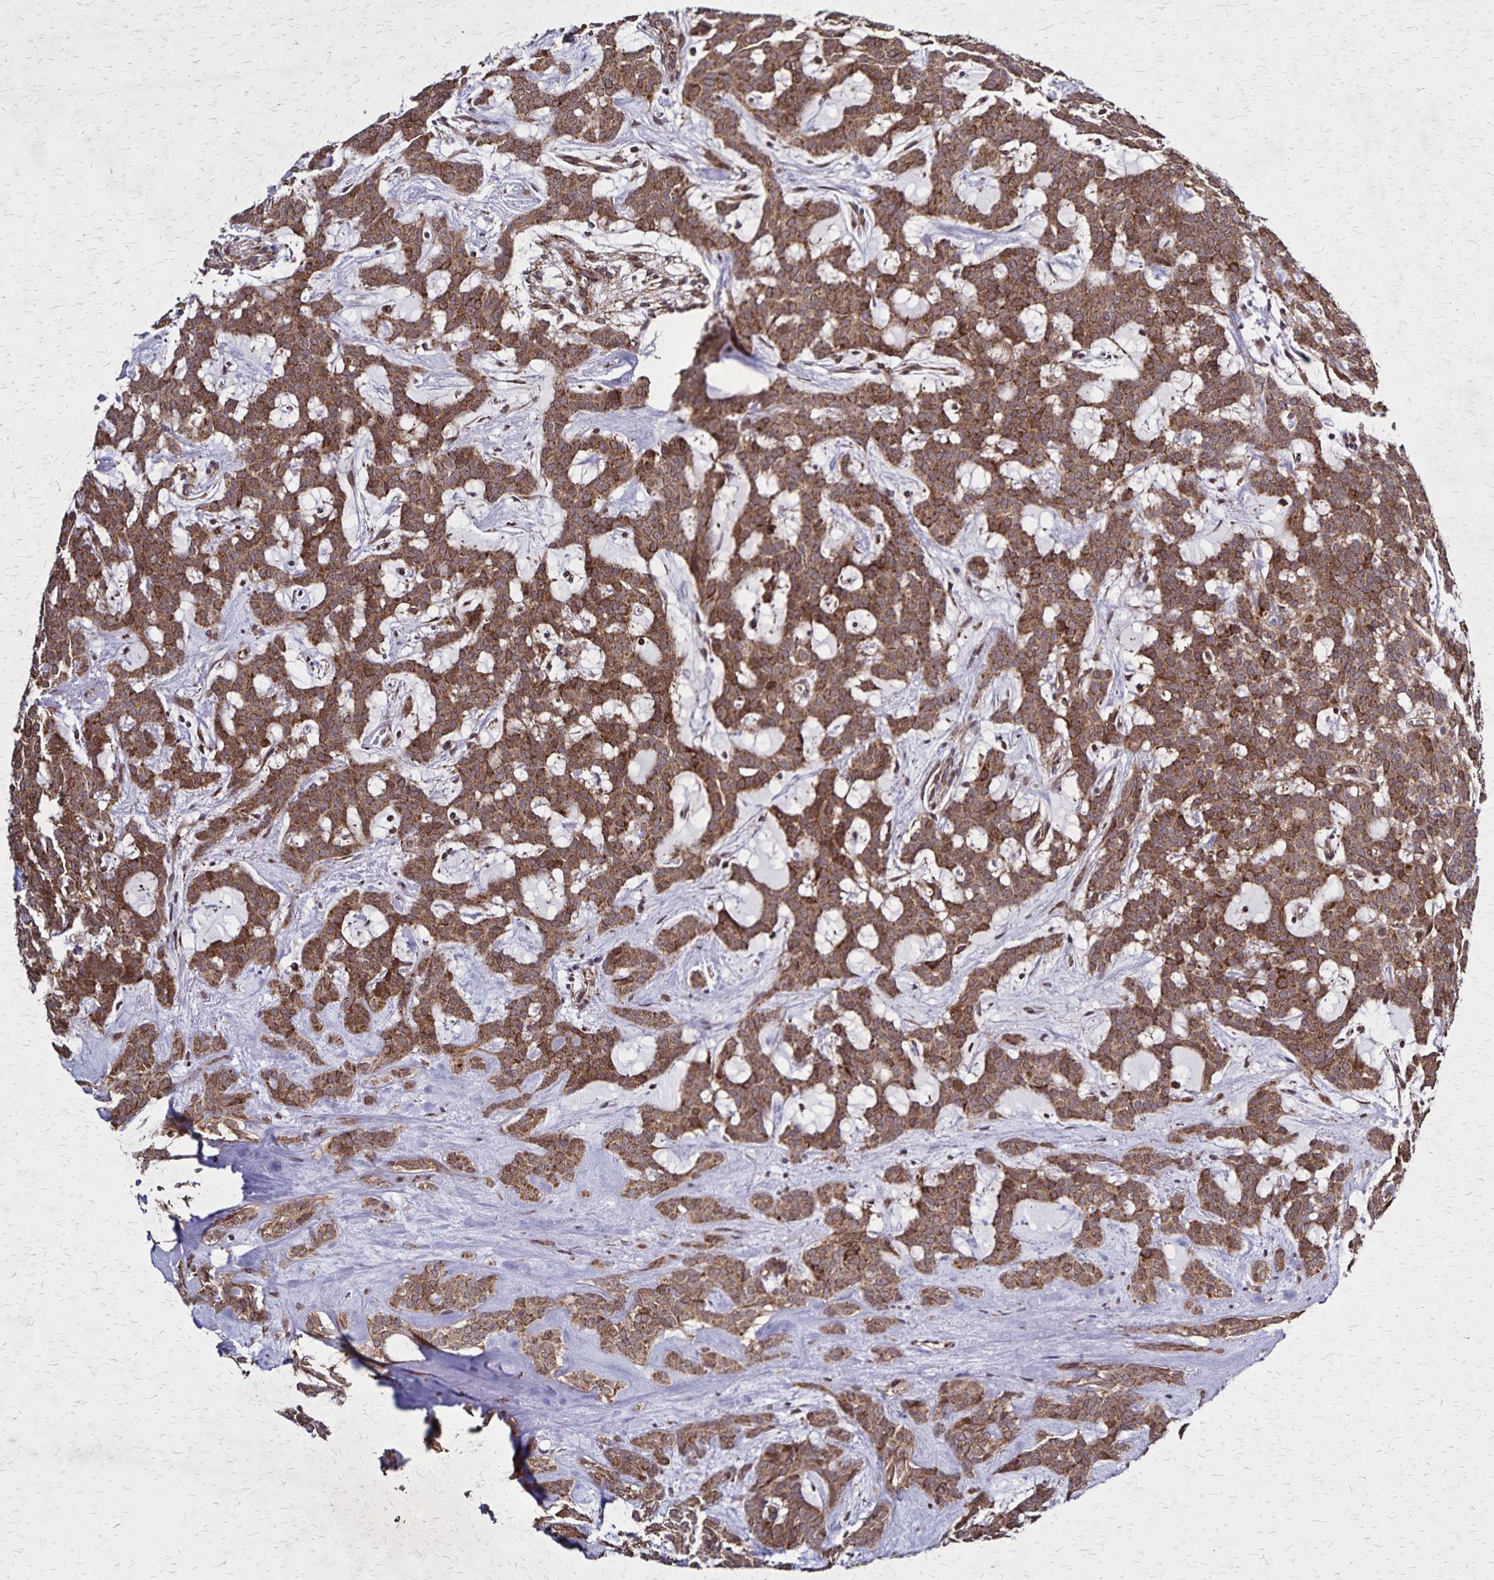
{"staining": {"intensity": "strong", "quantity": ">75%", "location": "cytoplasmic/membranous"}, "tissue": "head and neck cancer", "cell_type": "Tumor cells", "image_type": "cancer", "snomed": [{"axis": "morphology", "description": "Adenocarcinoma, NOS"}, {"axis": "topography", "description": "Head-Neck"}], "caption": "Immunohistochemistry photomicrograph of head and neck cancer stained for a protein (brown), which shows high levels of strong cytoplasmic/membranous staining in about >75% of tumor cells.", "gene": "NFS1", "patient": {"sex": "female", "age": 57}}